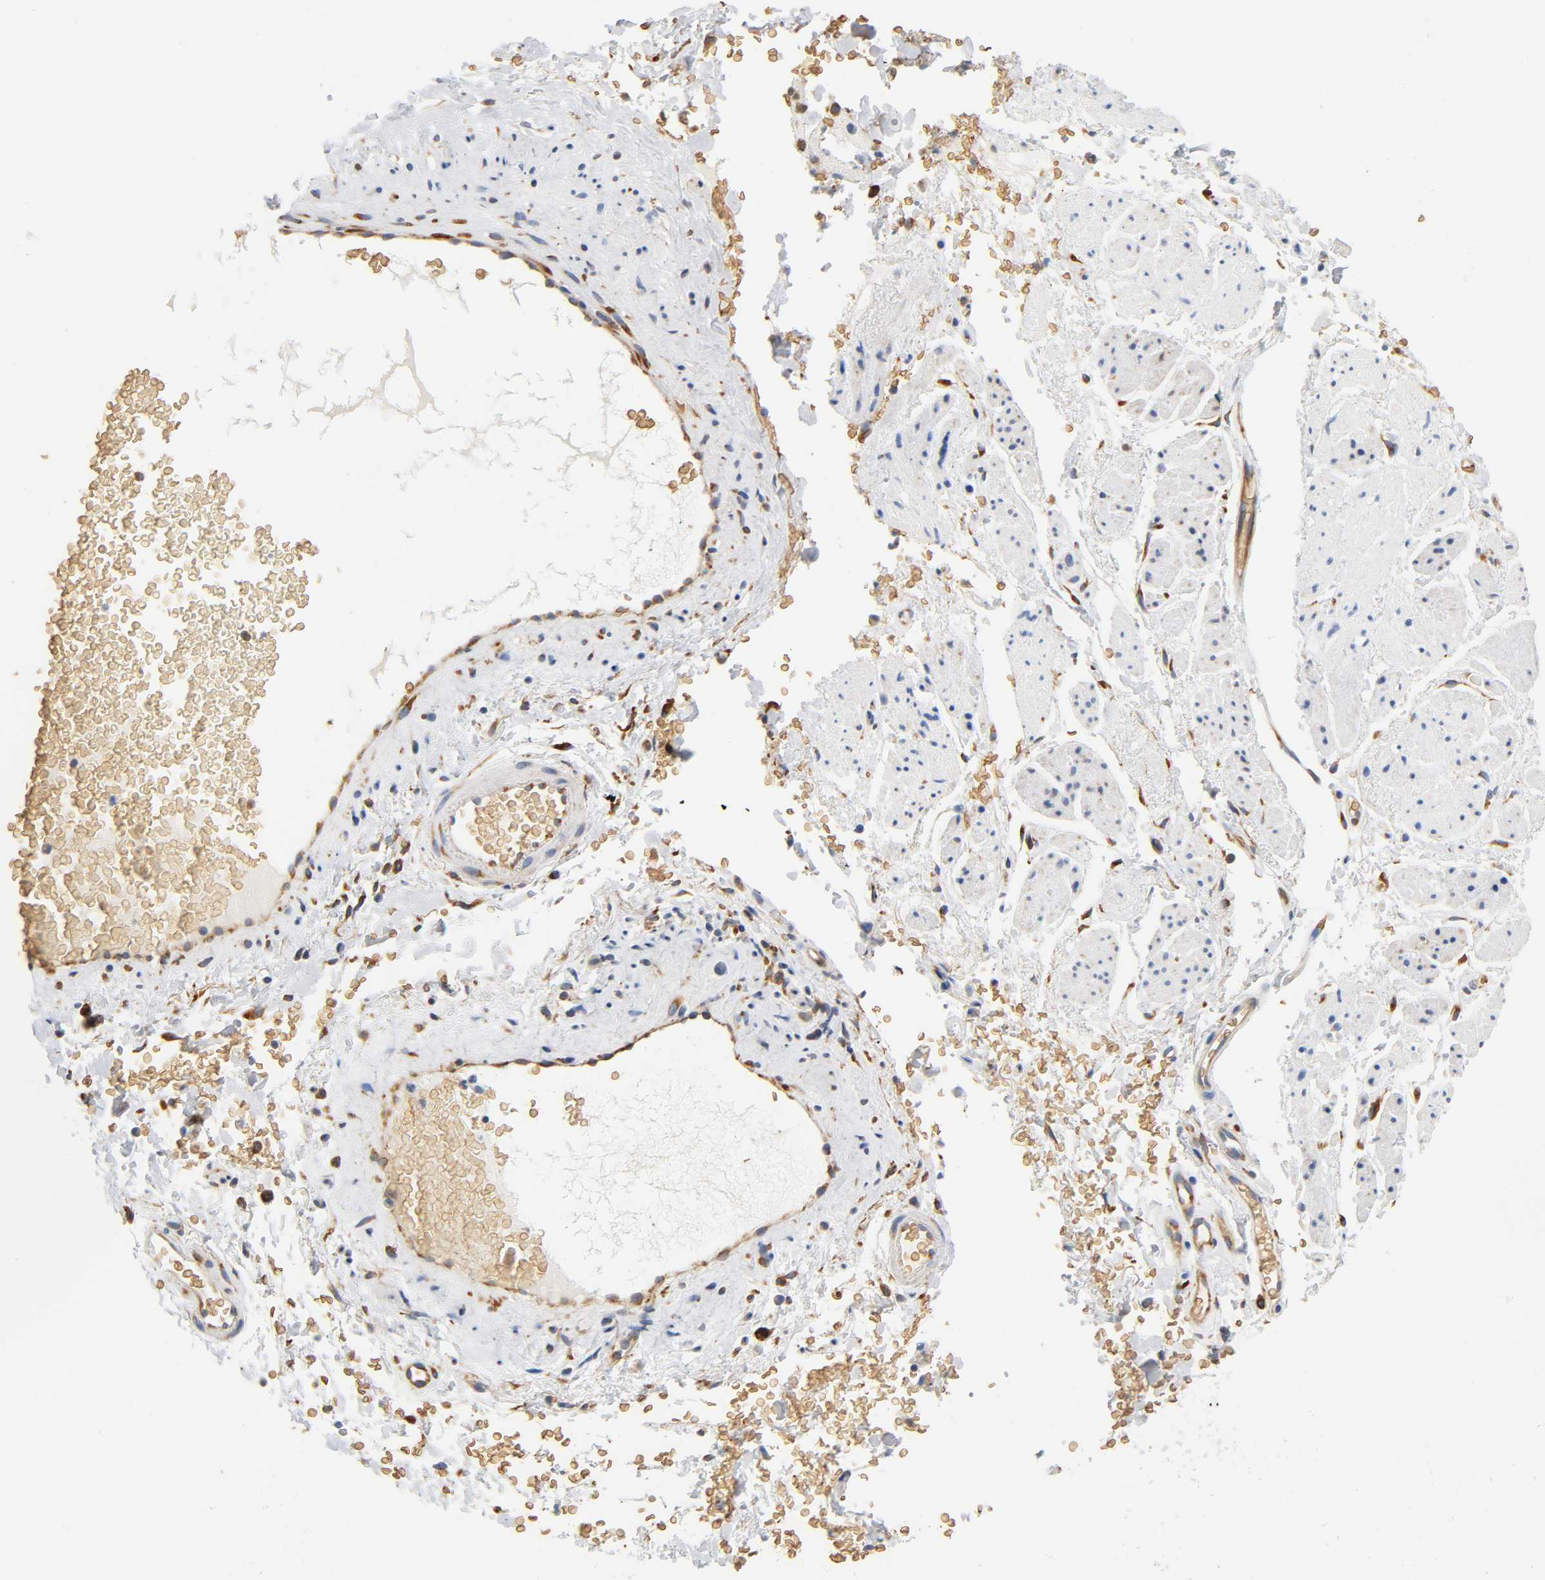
{"staining": {"intensity": "weak", "quantity": "25%-75%", "location": "cytoplasmic/membranous"}, "tissue": "adipose tissue", "cell_type": "Adipocytes", "image_type": "normal", "snomed": [{"axis": "morphology", "description": "Normal tissue, NOS"}, {"axis": "topography", "description": "Soft tissue"}, {"axis": "topography", "description": "Peripheral nerve tissue"}], "caption": "Immunohistochemical staining of unremarkable human adipose tissue reveals low levels of weak cytoplasmic/membranous staining in about 25%-75% of adipocytes.", "gene": "UCKL1", "patient": {"sex": "female", "age": 71}}